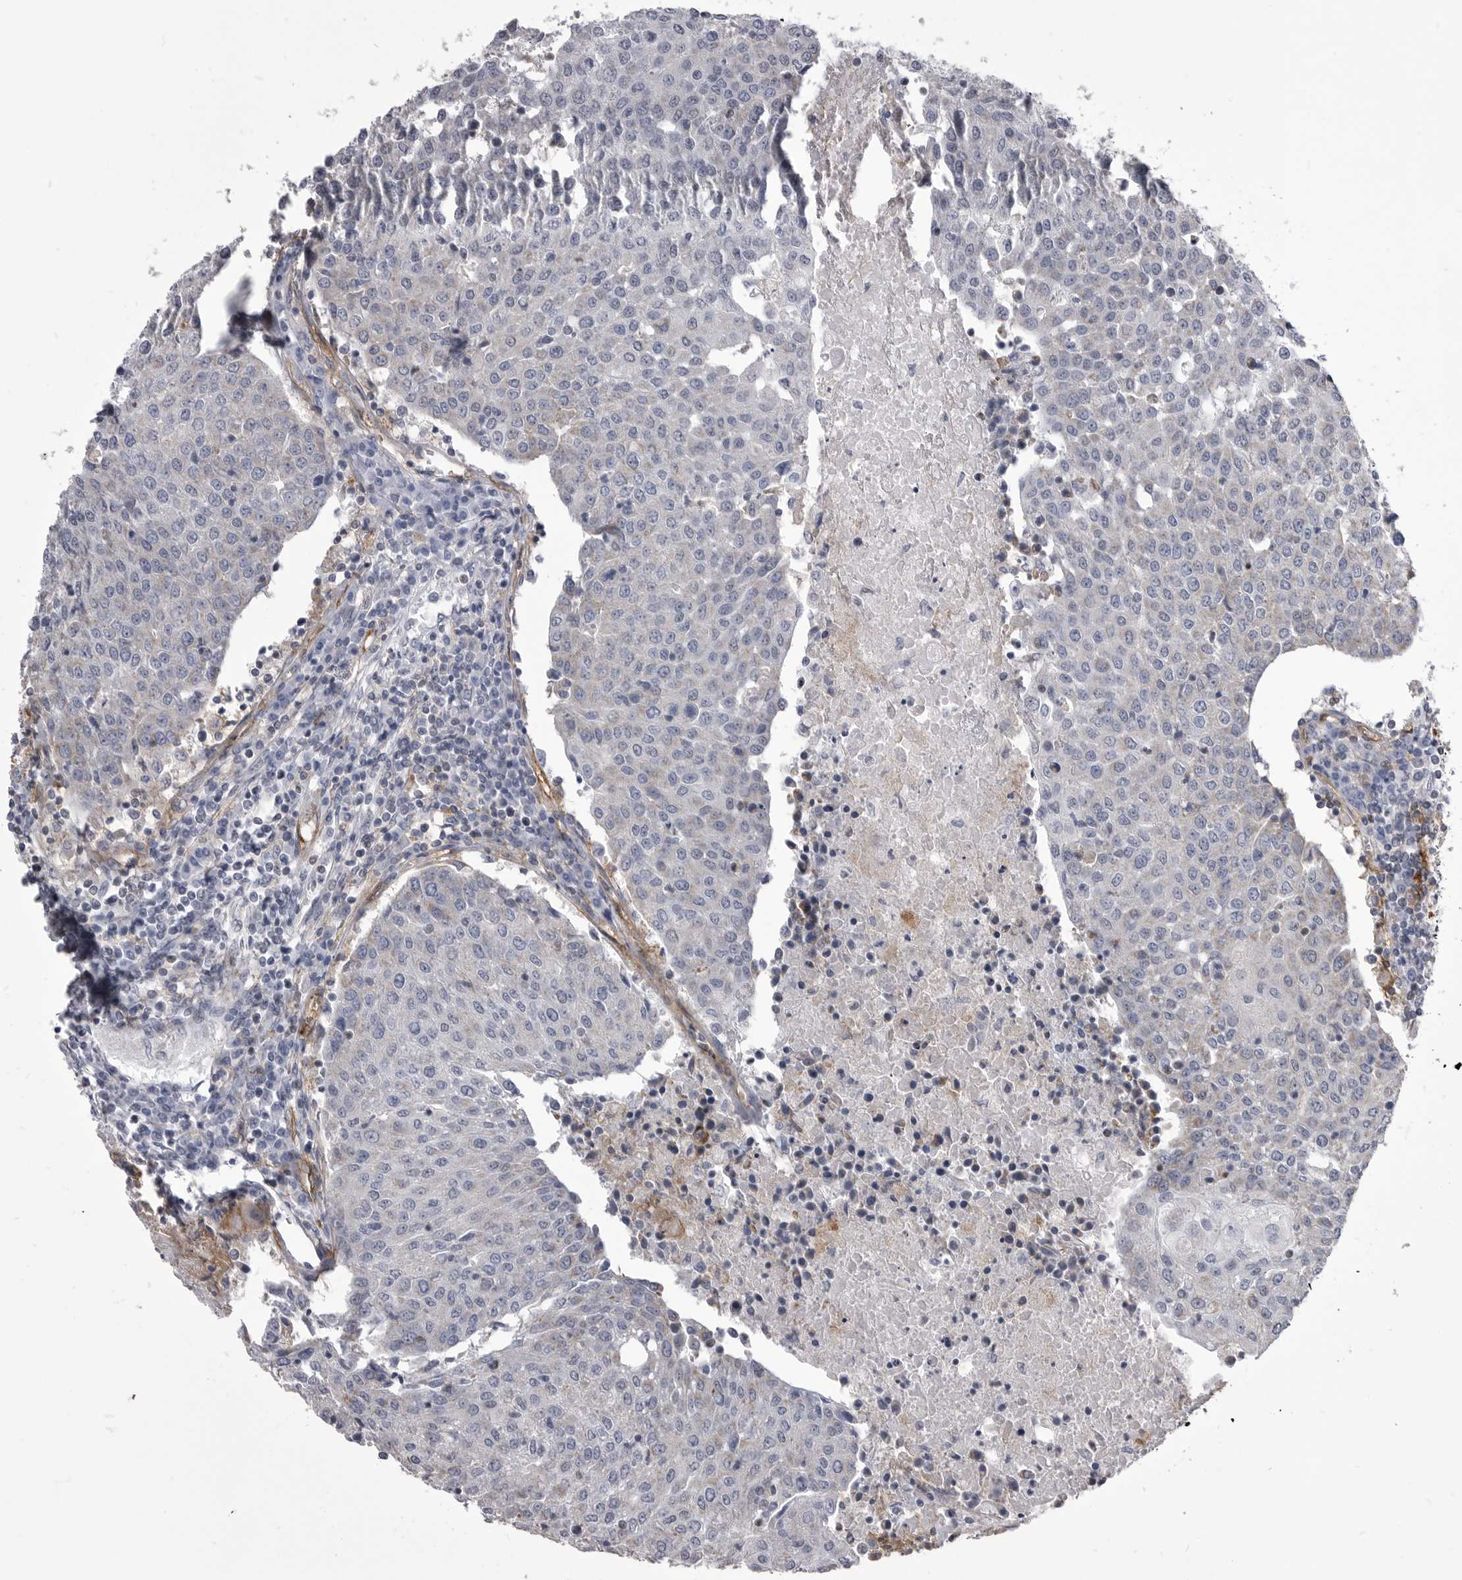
{"staining": {"intensity": "negative", "quantity": "none", "location": "none"}, "tissue": "urothelial cancer", "cell_type": "Tumor cells", "image_type": "cancer", "snomed": [{"axis": "morphology", "description": "Urothelial carcinoma, High grade"}, {"axis": "topography", "description": "Urinary bladder"}], "caption": "Immunohistochemical staining of urothelial cancer reveals no significant staining in tumor cells.", "gene": "OPLAH", "patient": {"sex": "female", "age": 85}}